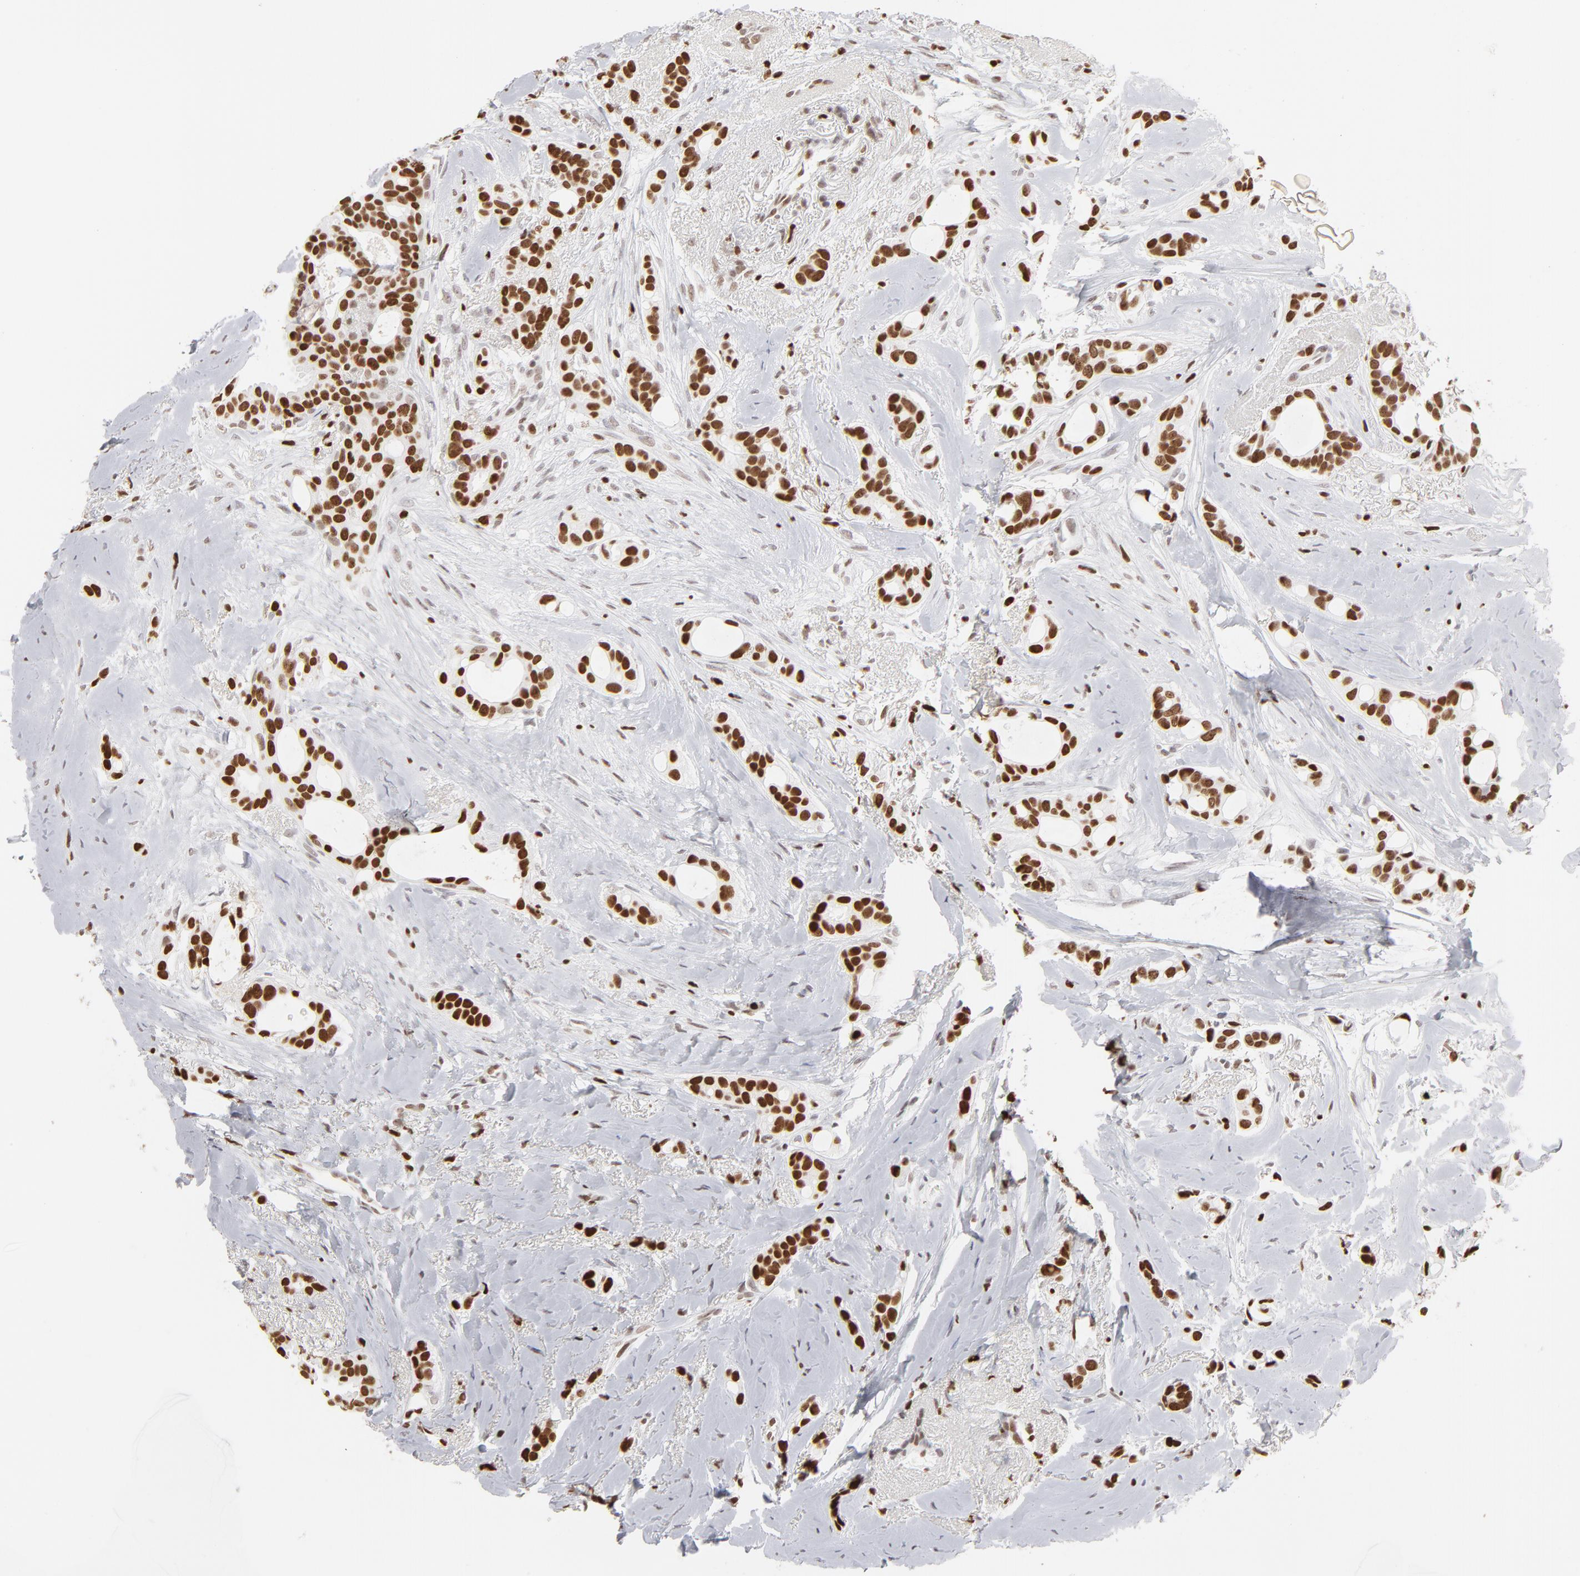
{"staining": {"intensity": "strong", "quantity": ">75%", "location": "nuclear"}, "tissue": "breast cancer", "cell_type": "Tumor cells", "image_type": "cancer", "snomed": [{"axis": "morphology", "description": "Duct carcinoma"}, {"axis": "topography", "description": "Breast"}], "caption": "Protein expression analysis of infiltrating ductal carcinoma (breast) exhibits strong nuclear expression in approximately >75% of tumor cells.", "gene": "PARP1", "patient": {"sex": "female", "age": 54}}